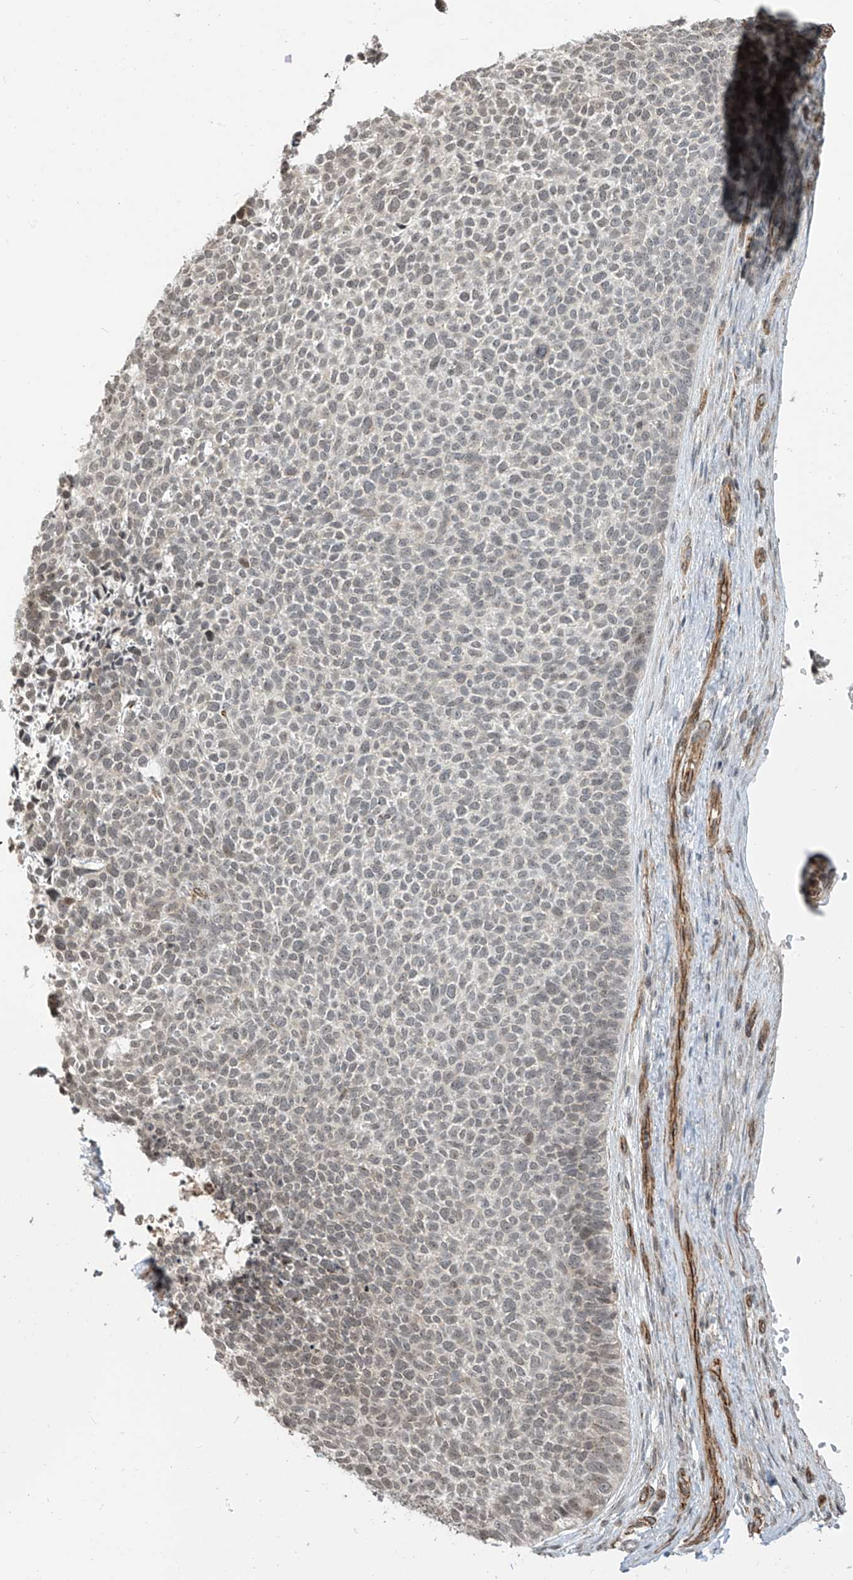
{"staining": {"intensity": "negative", "quantity": "none", "location": "none"}, "tissue": "skin cancer", "cell_type": "Tumor cells", "image_type": "cancer", "snomed": [{"axis": "morphology", "description": "Basal cell carcinoma"}, {"axis": "topography", "description": "Skin"}], "caption": "DAB immunohistochemical staining of human skin cancer (basal cell carcinoma) demonstrates no significant staining in tumor cells. The staining was performed using DAB (3,3'-diaminobenzidine) to visualize the protein expression in brown, while the nuclei were stained in blue with hematoxylin (Magnification: 20x).", "gene": "METAP1D", "patient": {"sex": "female", "age": 84}}